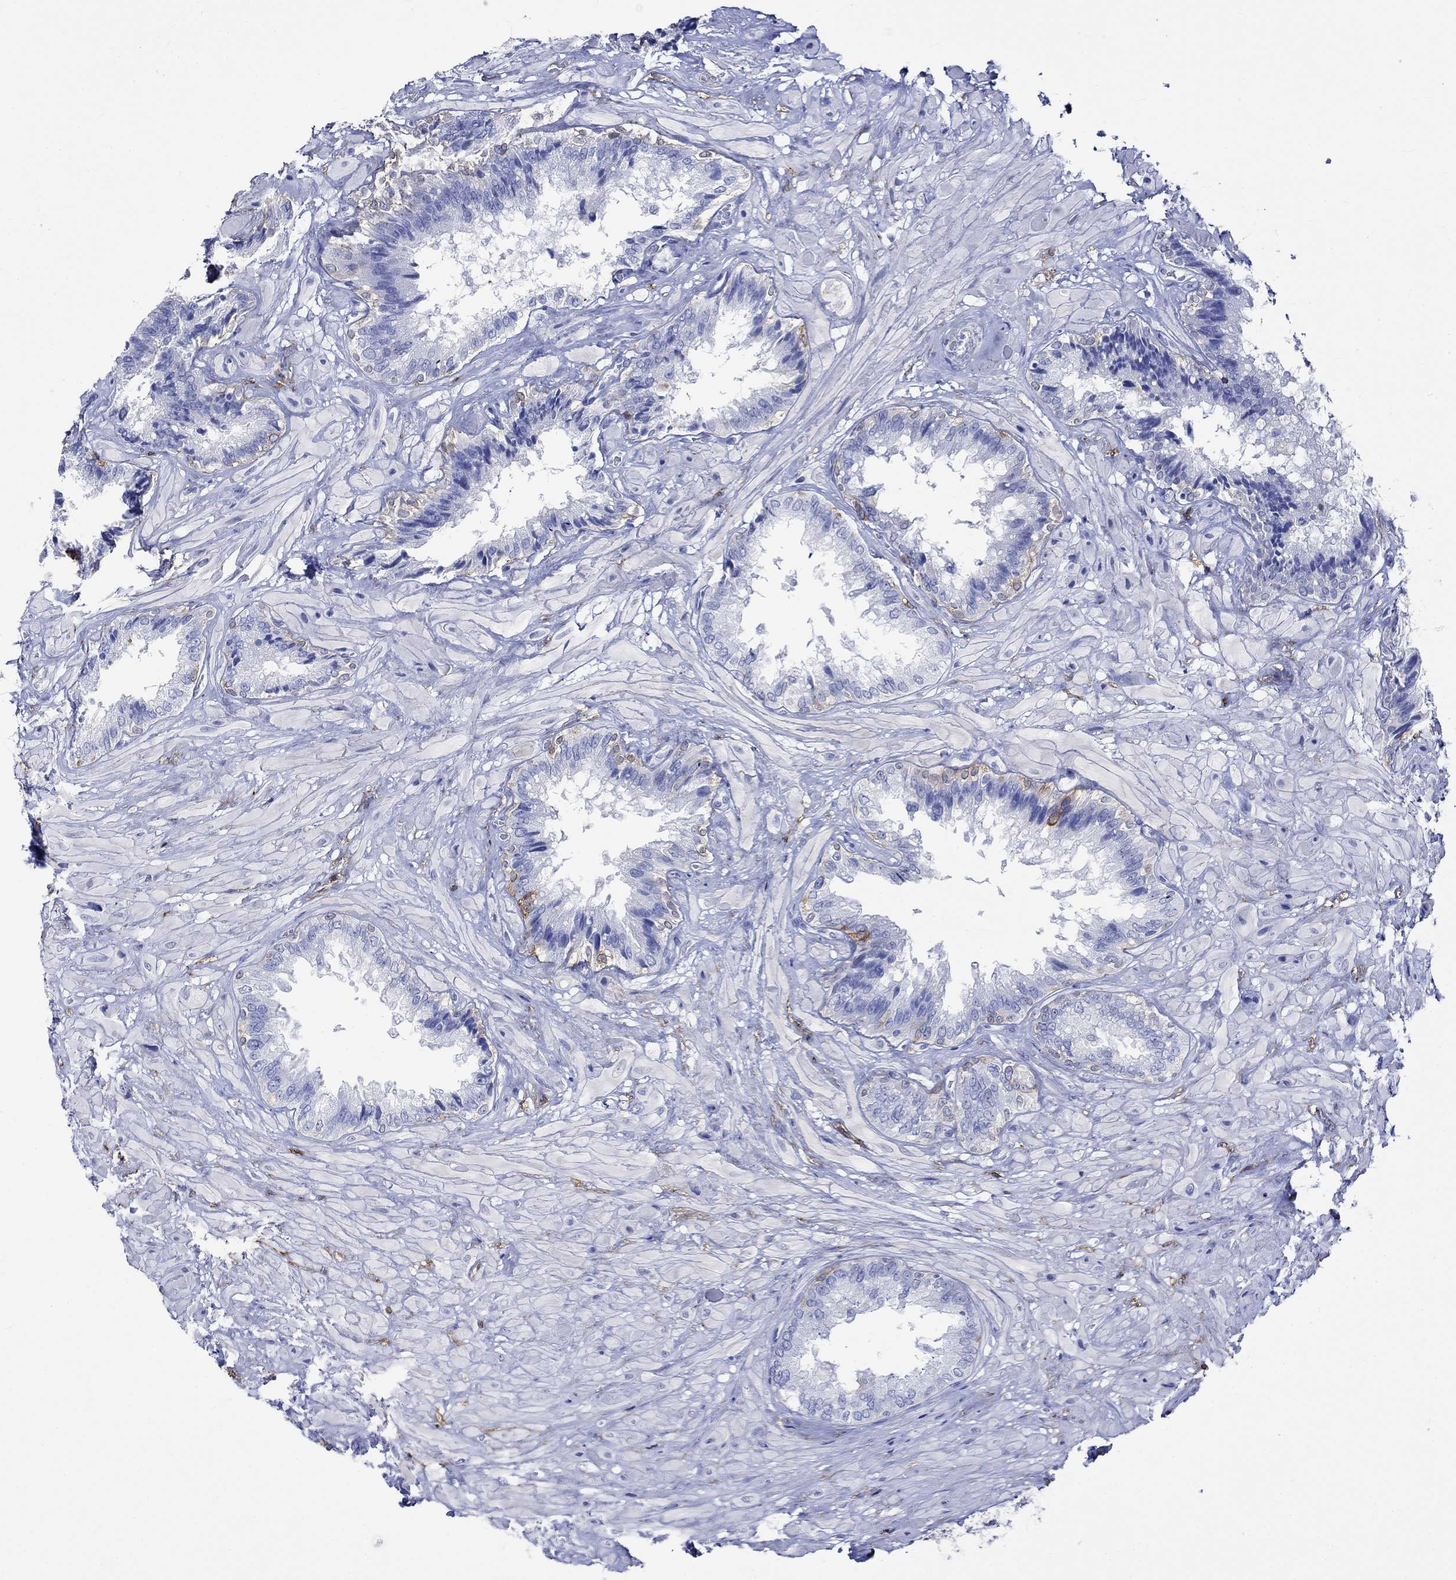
{"staining": {"intensity": "moderate", "quantity": "25%-75%", "location": "cytoplasmic/membranous"}, "tissue": "seminal vesicle", "cell_type": "Glandular cells", "image_type": "normal", "snomed": [{"axis": "morphology", "description": "Normal tissue, NOS"}, {"axis": "topography", "description": "Seminal veicle"}], "caption": "IHC micrograph of unremarkable seminal vesicle: human seminal vesicle stained using IHC displays medium levels of moderate protein expression localized specifically in the cytoplasmic/membranous of glandular cells, appearing as a cytoplasmic/membranous brown color.", "gene": "CRYAB", "patient": {"sex": "male", "age": 67}}